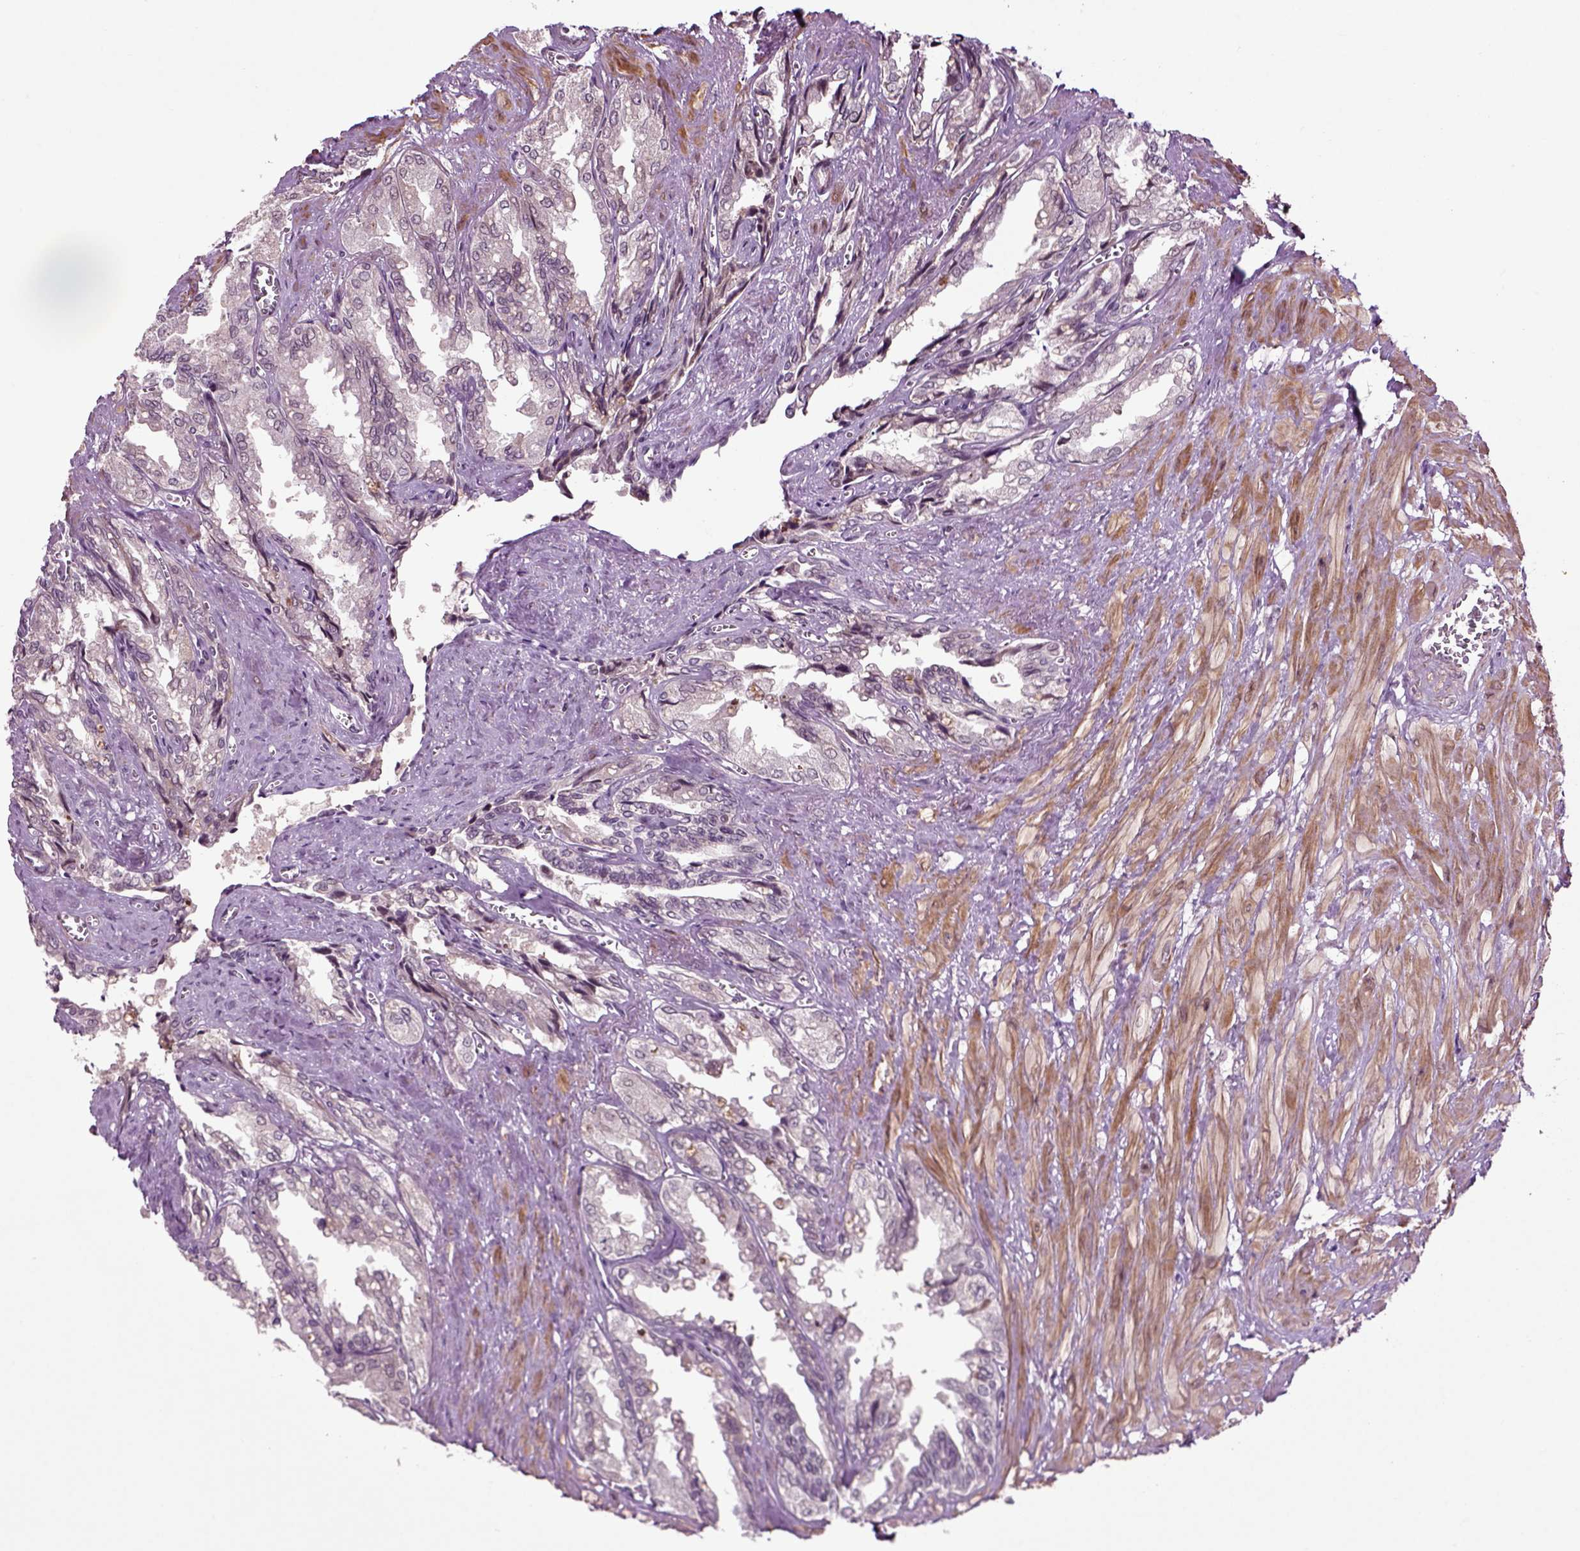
{"staining": {"intensity": "negative", "quantity": "none", "location": "none"}, "tissue": "seminal vesicle", "cell_type": "Glandular cells", "image_type": "normal", "snomed": [{"axis": "morphology", "description": "Normal tissue, NOS"}, {"axis": "topography", "description": "Seminal veicle"}], "caption": "A high-resolution photomicrograph shows IHC staining of normal seminal vesicle, which reveals no significant staining in glandular cells. The staining was performed using DAB to visualize the protein expression in brown, while the nuclei were stained in blue with hematoxylin (Magnification: 20x).", "gene": "KNSTRN", "patient": {"sex": "male", "age": 67}}